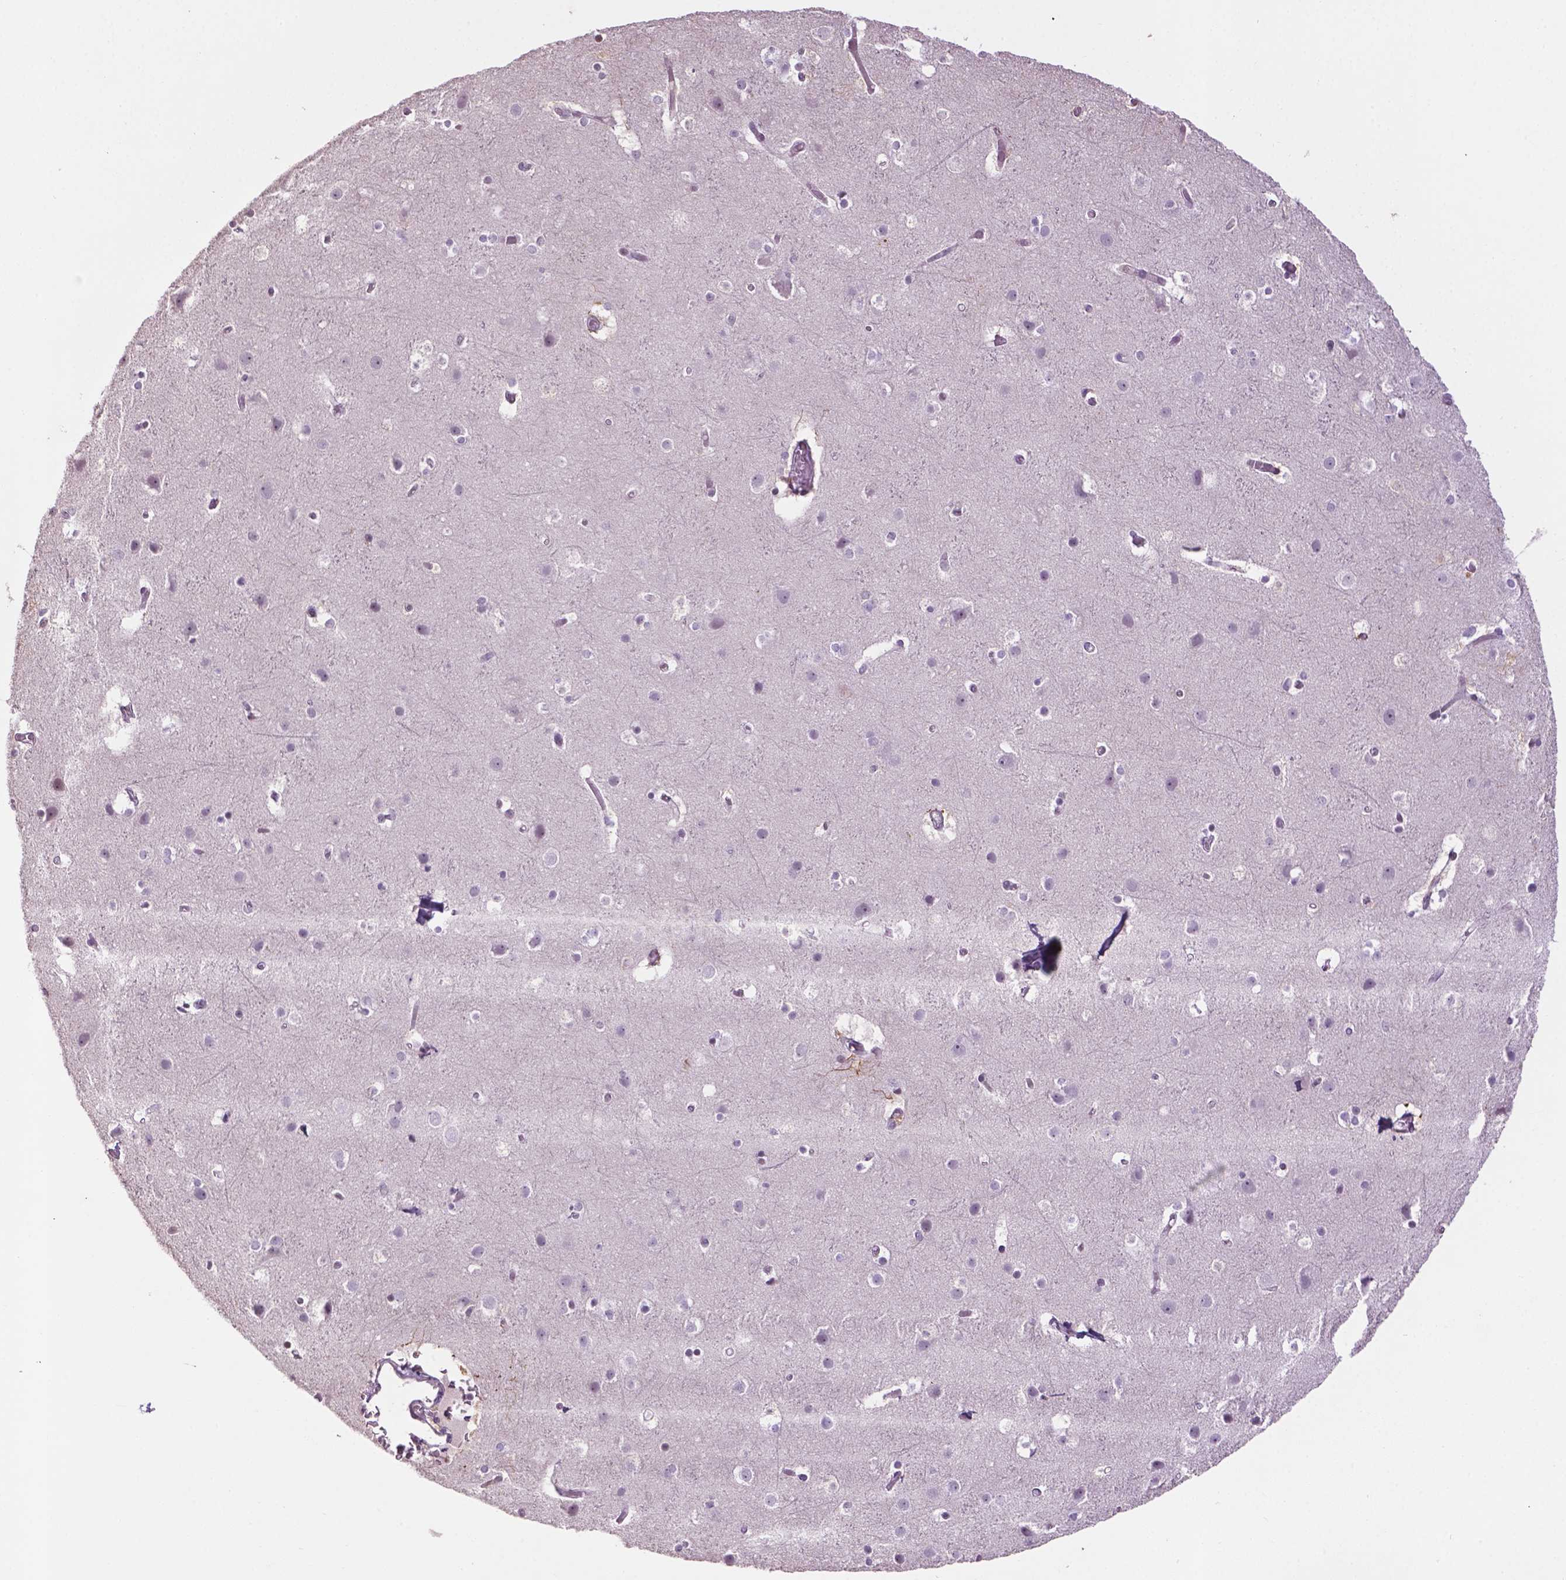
{"staining": {"intensity": "negative", "quantity": "none", "location": "none"}, "tissue": "cerebral cortex", "cell_type": "Endothelial cells", "image_type": "normal", "snomed": [{"axis": "morphology", "description": "Normal tissue, NOS"}, {"axis": "topography", "description": "Cerebral cortex"}], "caption": "This is a photomicrograph of IHC staining of normal cerebral cortex, which shows no expression in endothelial cells.", "gene": "NTNG2", "patient": {"sex": "female", "age": 52}}